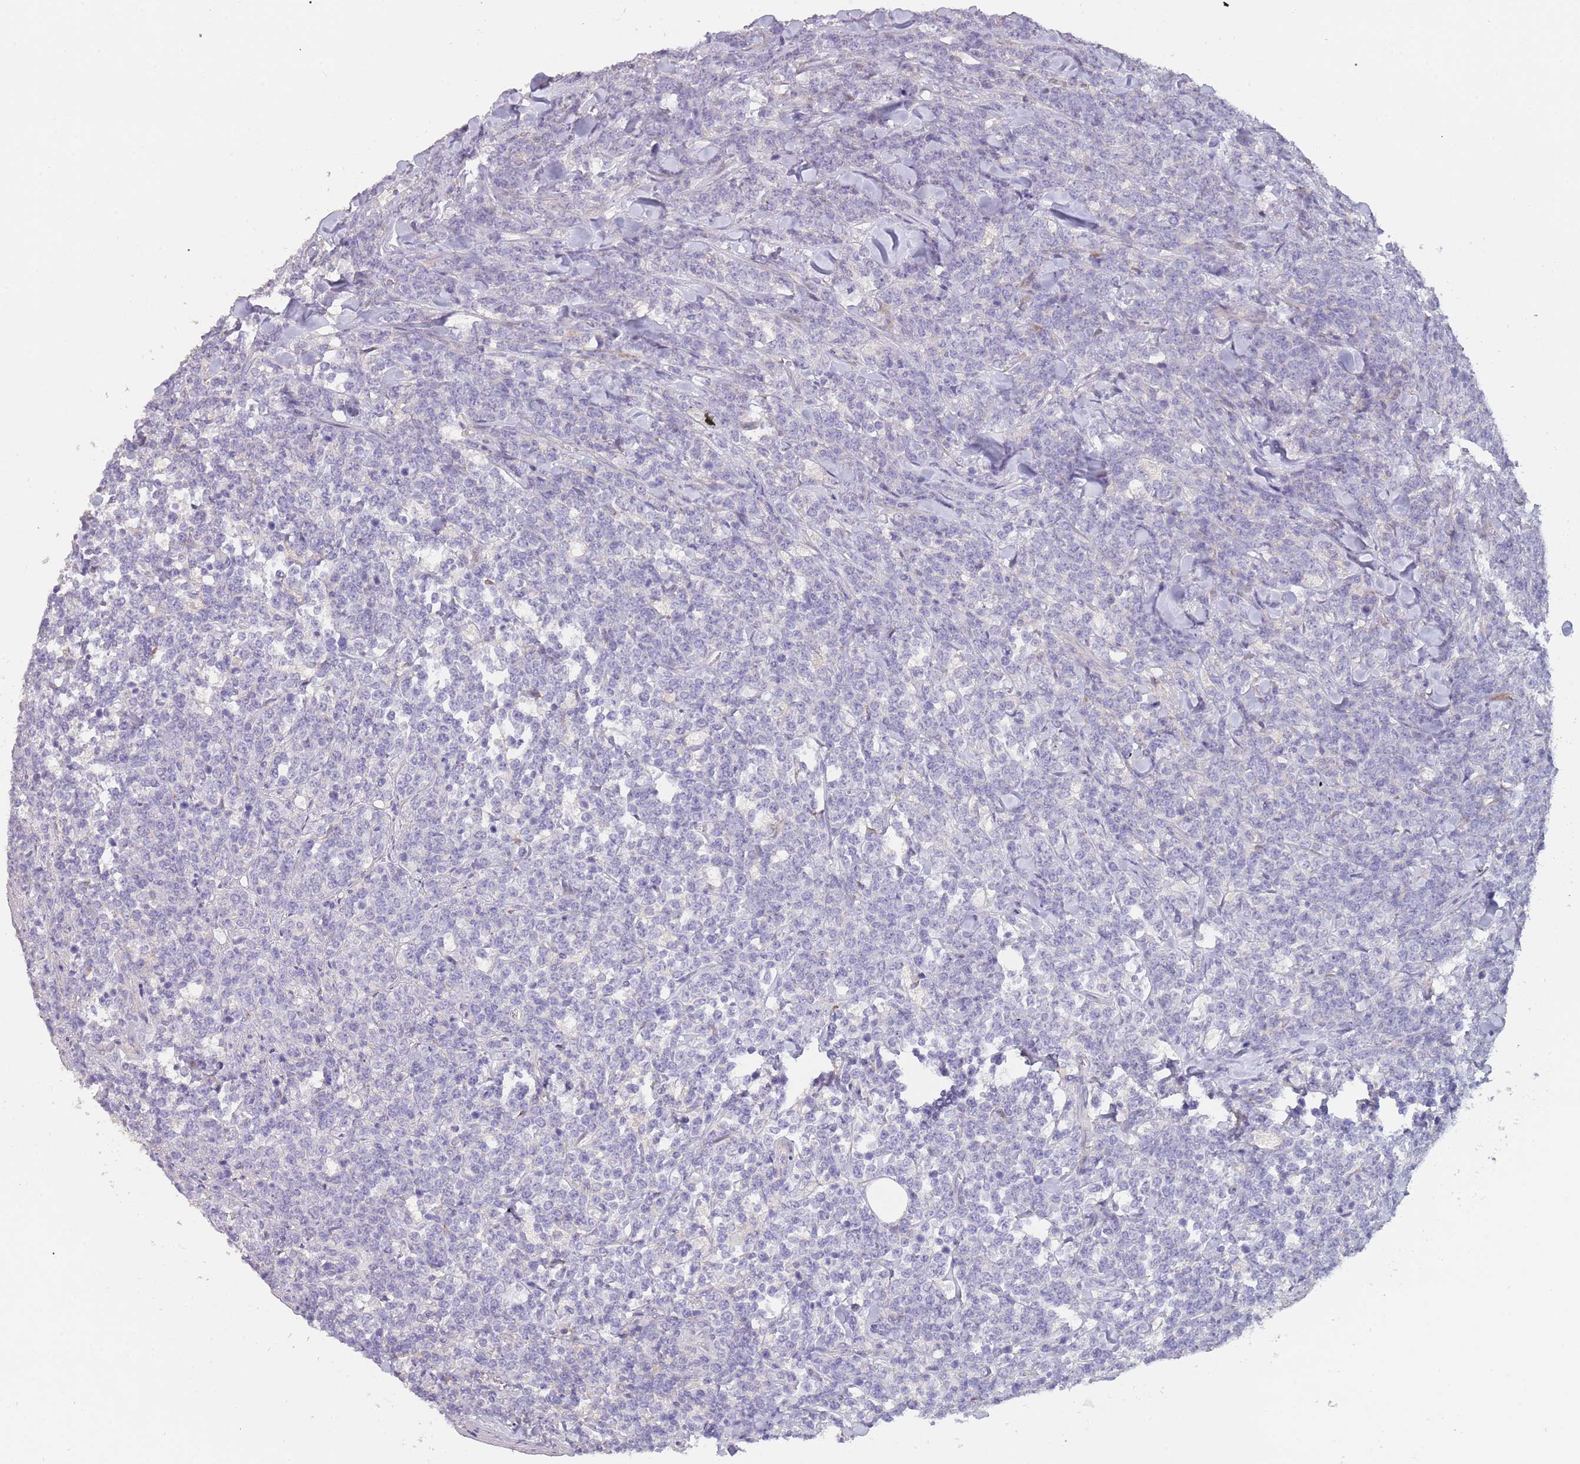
{"staining": {"intensity": "negative", "quantity": "none", "location": "none"}, "tissue": "lymphoma", "cell_type": "Tumor cells", "image_type": "cancer", "snomed": [{"axis": "morphology", "description": "Malignant lymphoma, non-Hodgkin's type, High grade"}, {"axis": "topography", "description": "Small intestine"}], "caption": "Immunohistochemical staining of human malignant lymphoma, non-Hodgkin's type (high-grade) demonstrates no significant expression in tumor cells. The staining is performed using DAB (3,3'-diaminobenzidine) brown chromogen with nuclei counter-stained in using hematoxylin.", "gene": "SUSD1", "patient": {"sex": "male", "age": 8}}